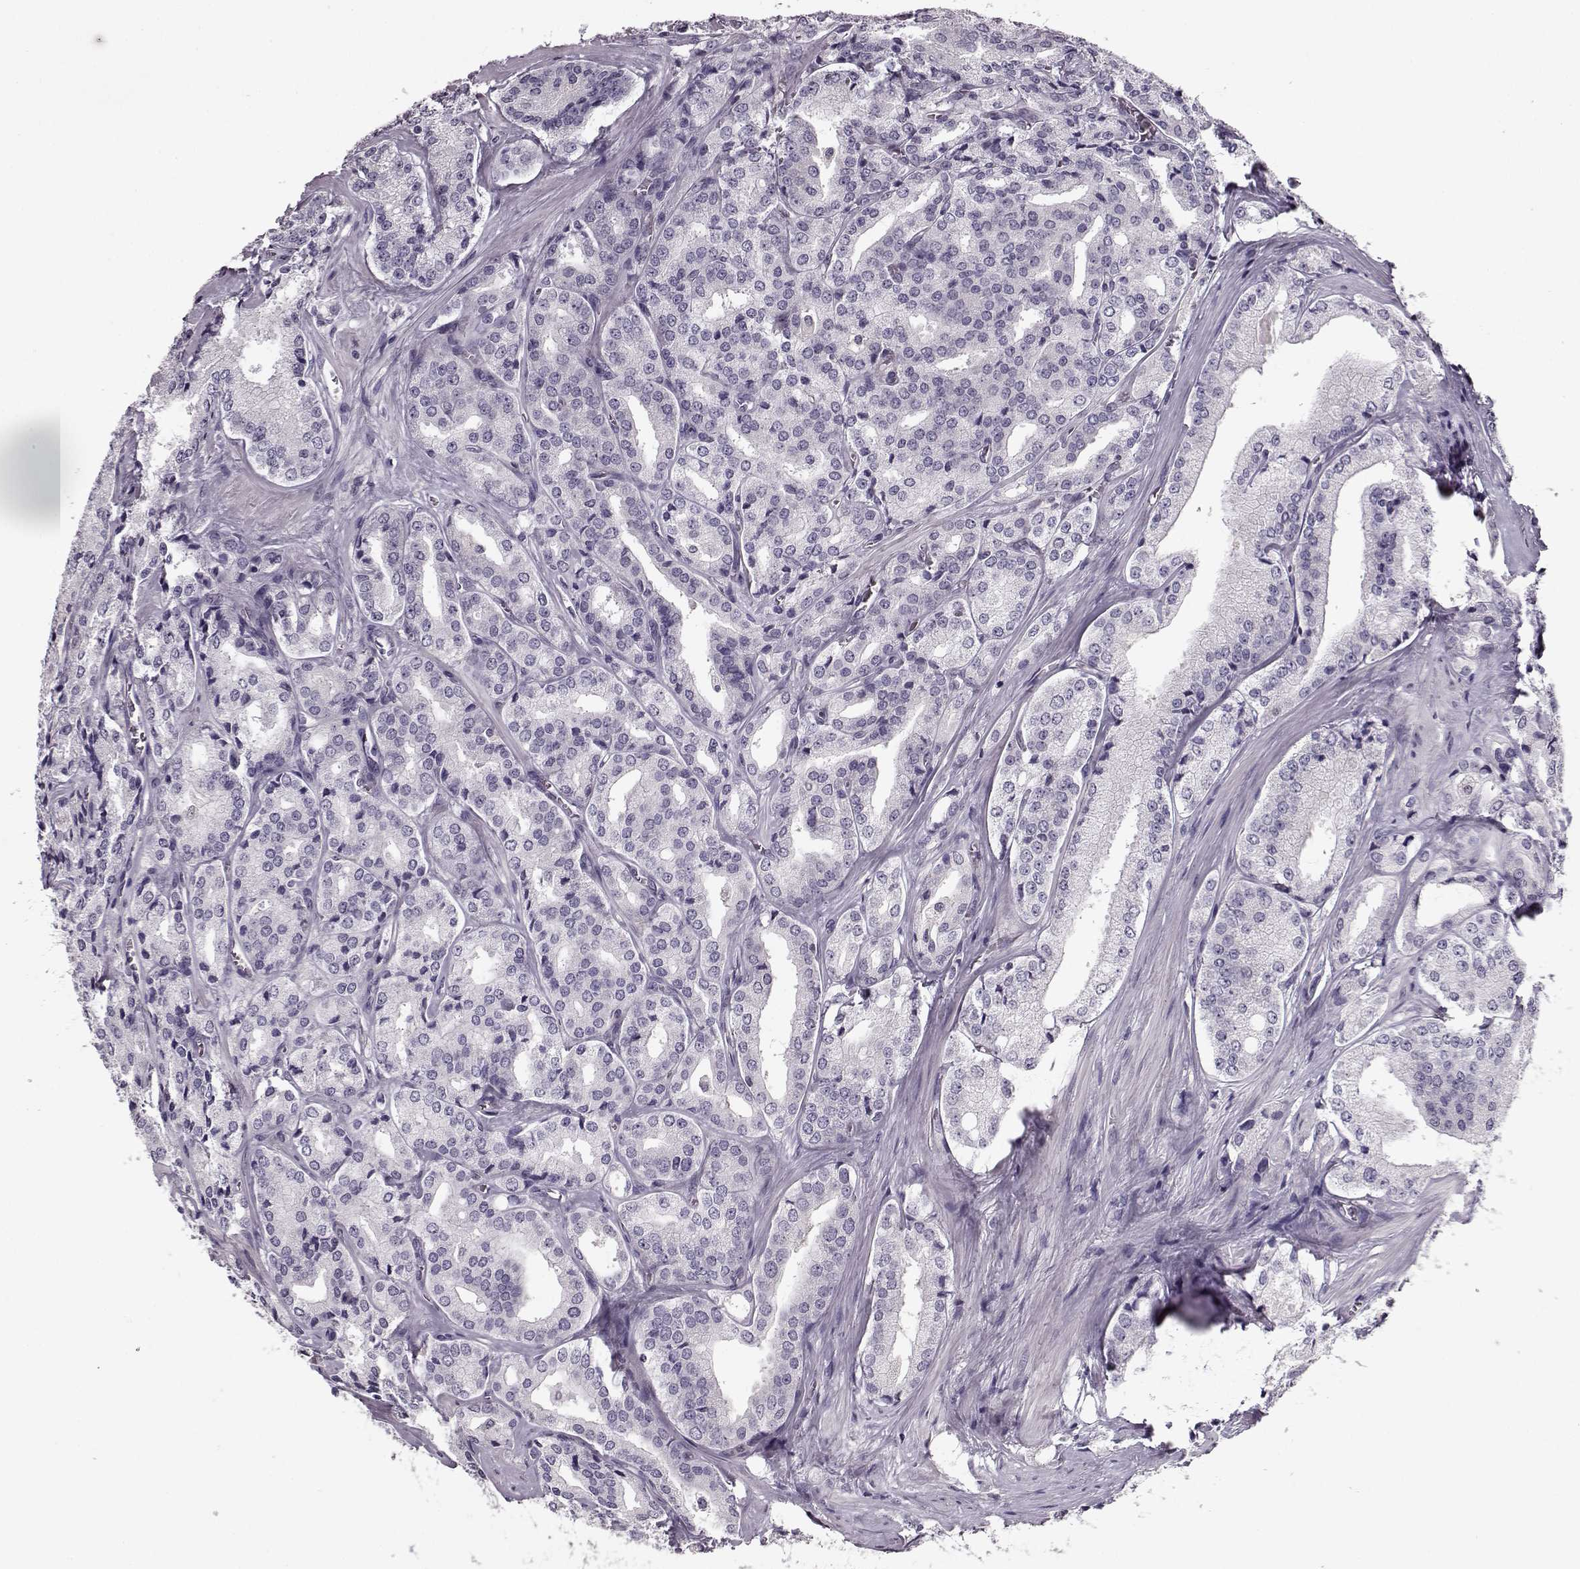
{"staining": {"intensity": "negative", "quantity": "none", "location": "none"}, "tissue": "prostate cancer", "cell_type": "Tumor cells", "image_type": "cancer", "snomed": [{"axis": "morphology", "description": "Adenocarcinoma, Low grade"}, {"axis": "topography", "description": "Prostate"}], "caption": "IHC micrograph of human prostate low-grade adenocarcinoma stained for a protein (brown), which exhibits no positivity in tumor cells. (DAB immunohistochemistry (IHC), high magnification).", "gene": "RP1L1", "patient": {"sex": "male", "age": 56}}